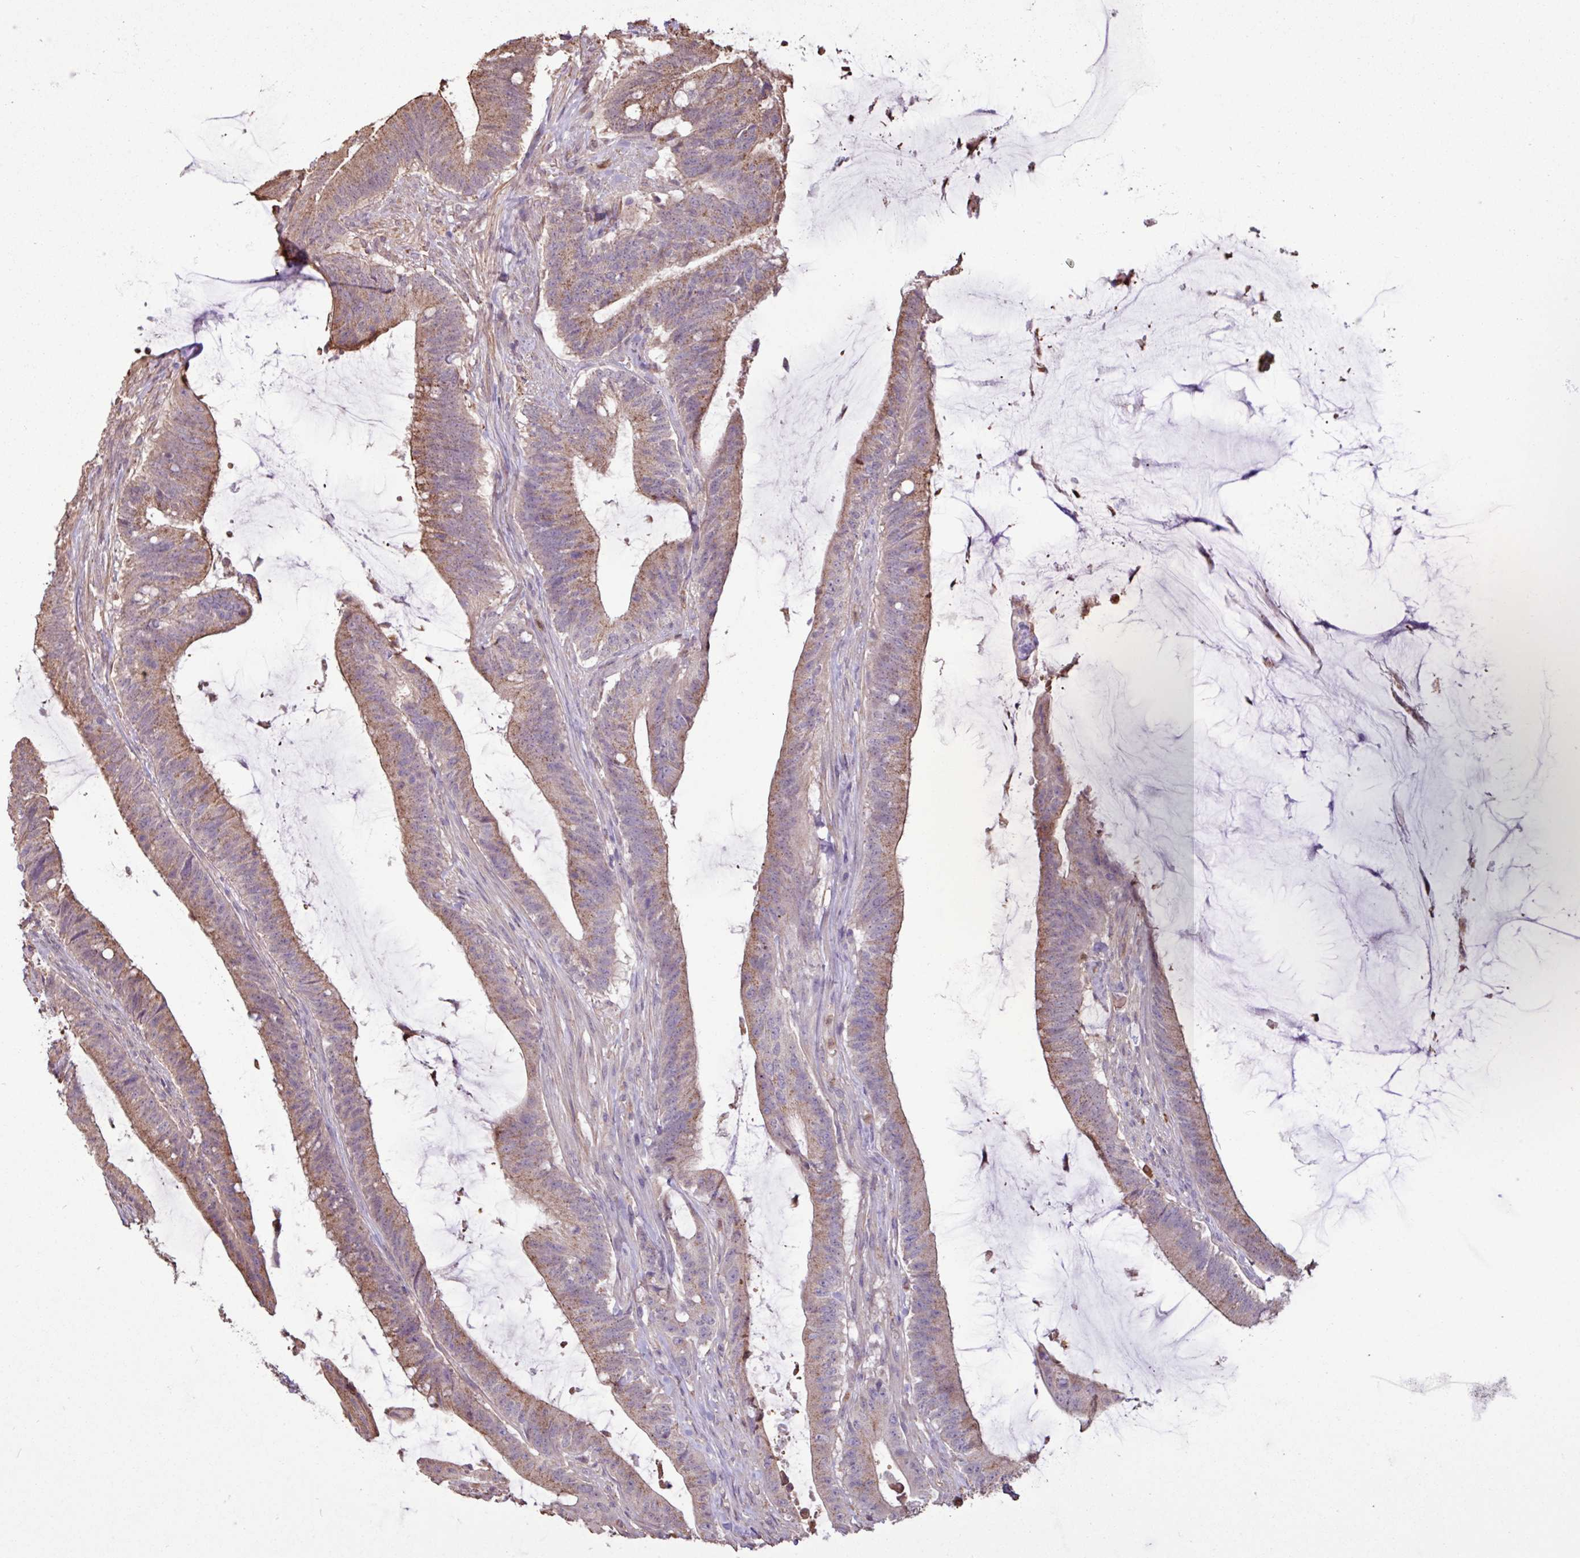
{"staining": {"intensity": "moderate", "quantity": "25%-75%", "location": "cytoplasmic/membranous"}, "tissue": "colorectal cancer", "cell_type": "Tumor cells", "image_type": "cancer", "snomed": [{"axis": "morphology", "description": "Adenocarcinoma, NOS"}, {"axis": "topography", "description": "Colon"}], "caption": "A photomicrograph showing moderate cytoplasmic/membranous staining in about 25%-75% of tumor cells in colorectal cancer, as visualized by brown immunohistochemical staining.", "gene": "CHST11", "patient": {"sex": "female", "age": 43}}